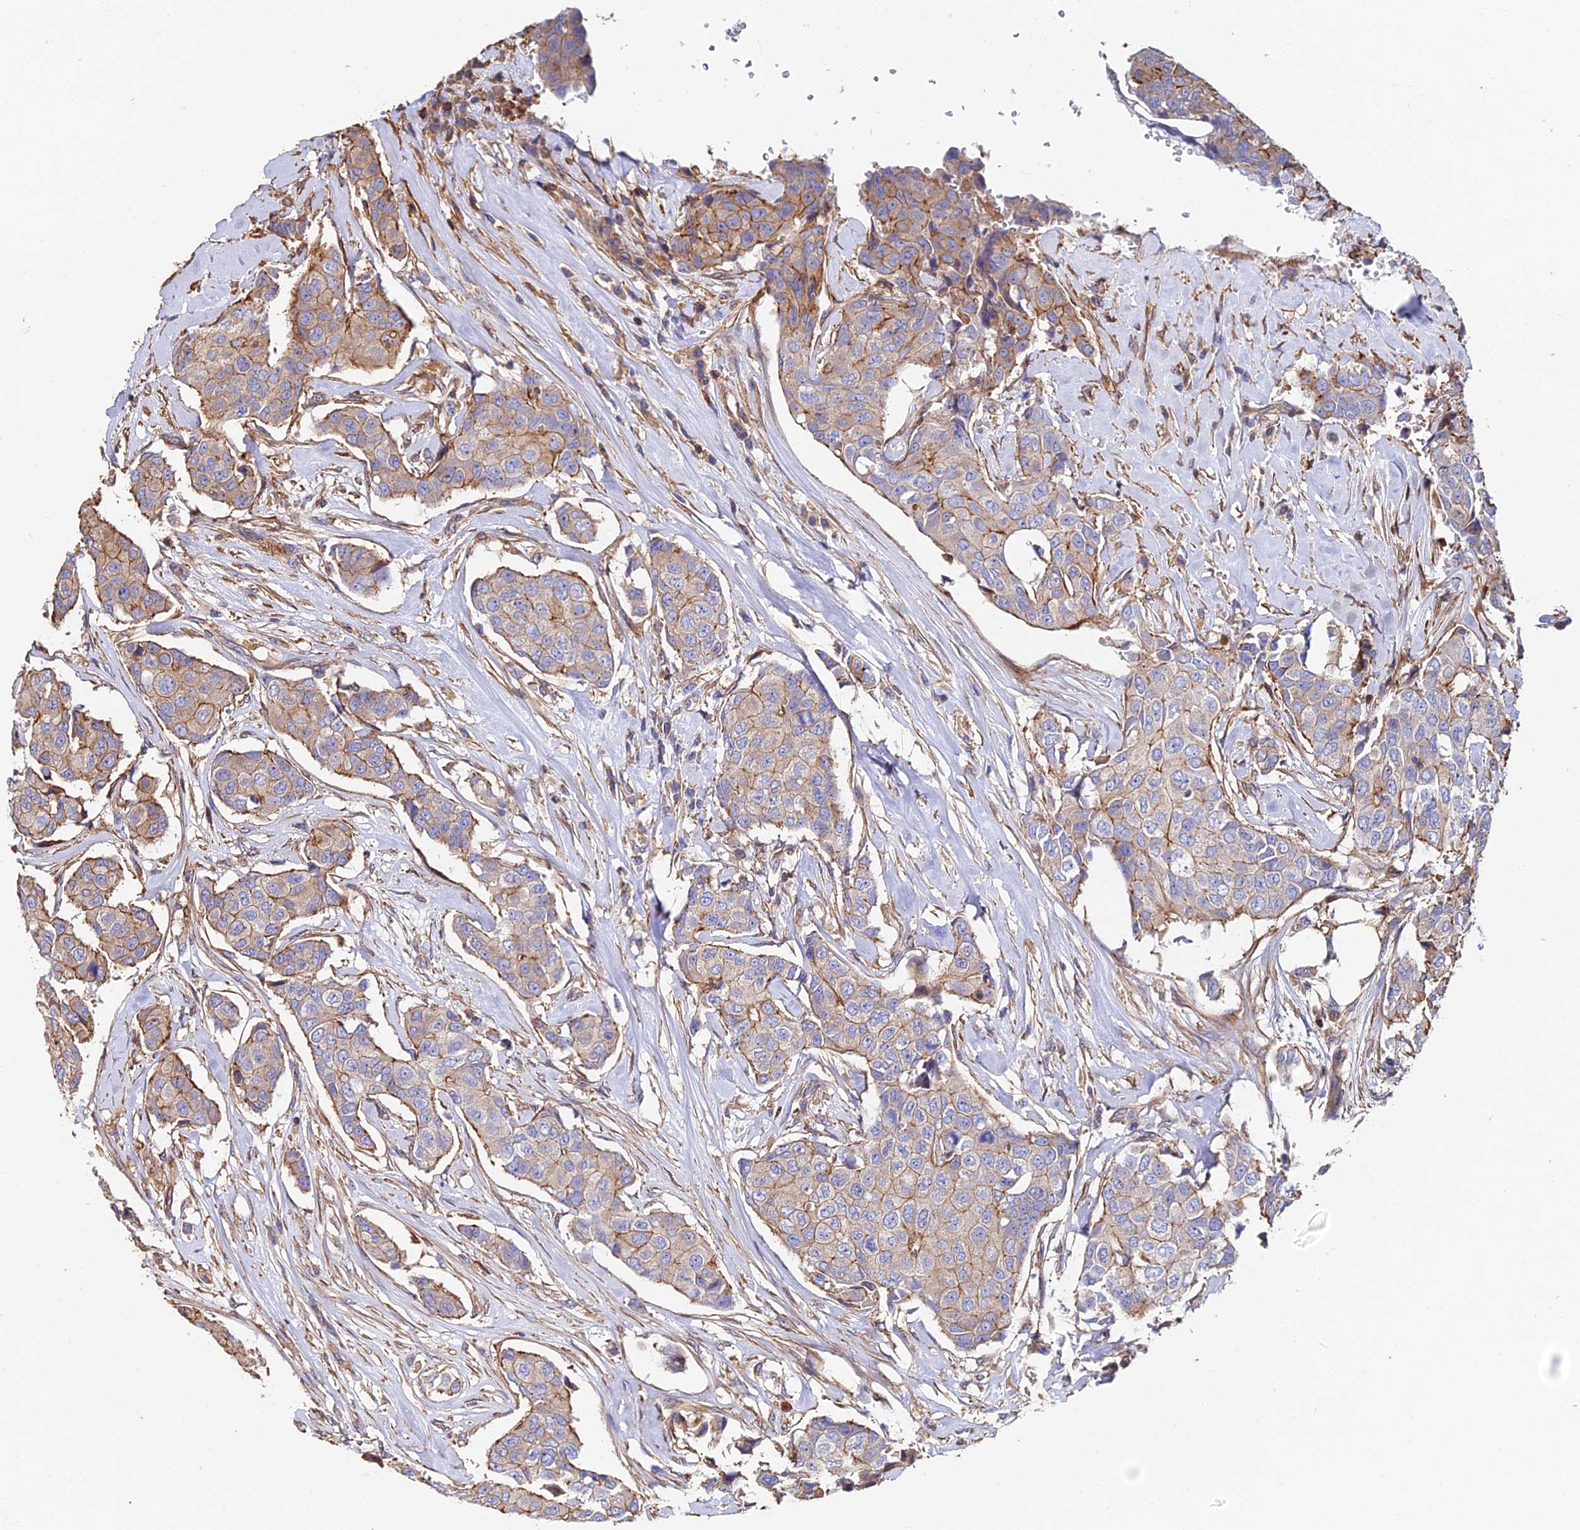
{"staining": {"intensity": "weak", "quantity": ">75%", "location": "cytoplasmic/membranous"}, "tissue": "breast cancer", "cell_type": "Tumor cells", "image_type": "cancer", "snomed": [{"axis": "morphology", "description": "Duct carcinoma"}, {"axis": "topography", "description": "Breast"}], "caption": "Breast cancer was stained to show a protein in brown. There is low levels of weak cytoplasmic/membranous expression in approximately >75% of tumor cells. (DAB IHC with brightfield microscopy, high magnification).", "gene": "EXT1", "patient": {"sex": "female", "age": 80}}